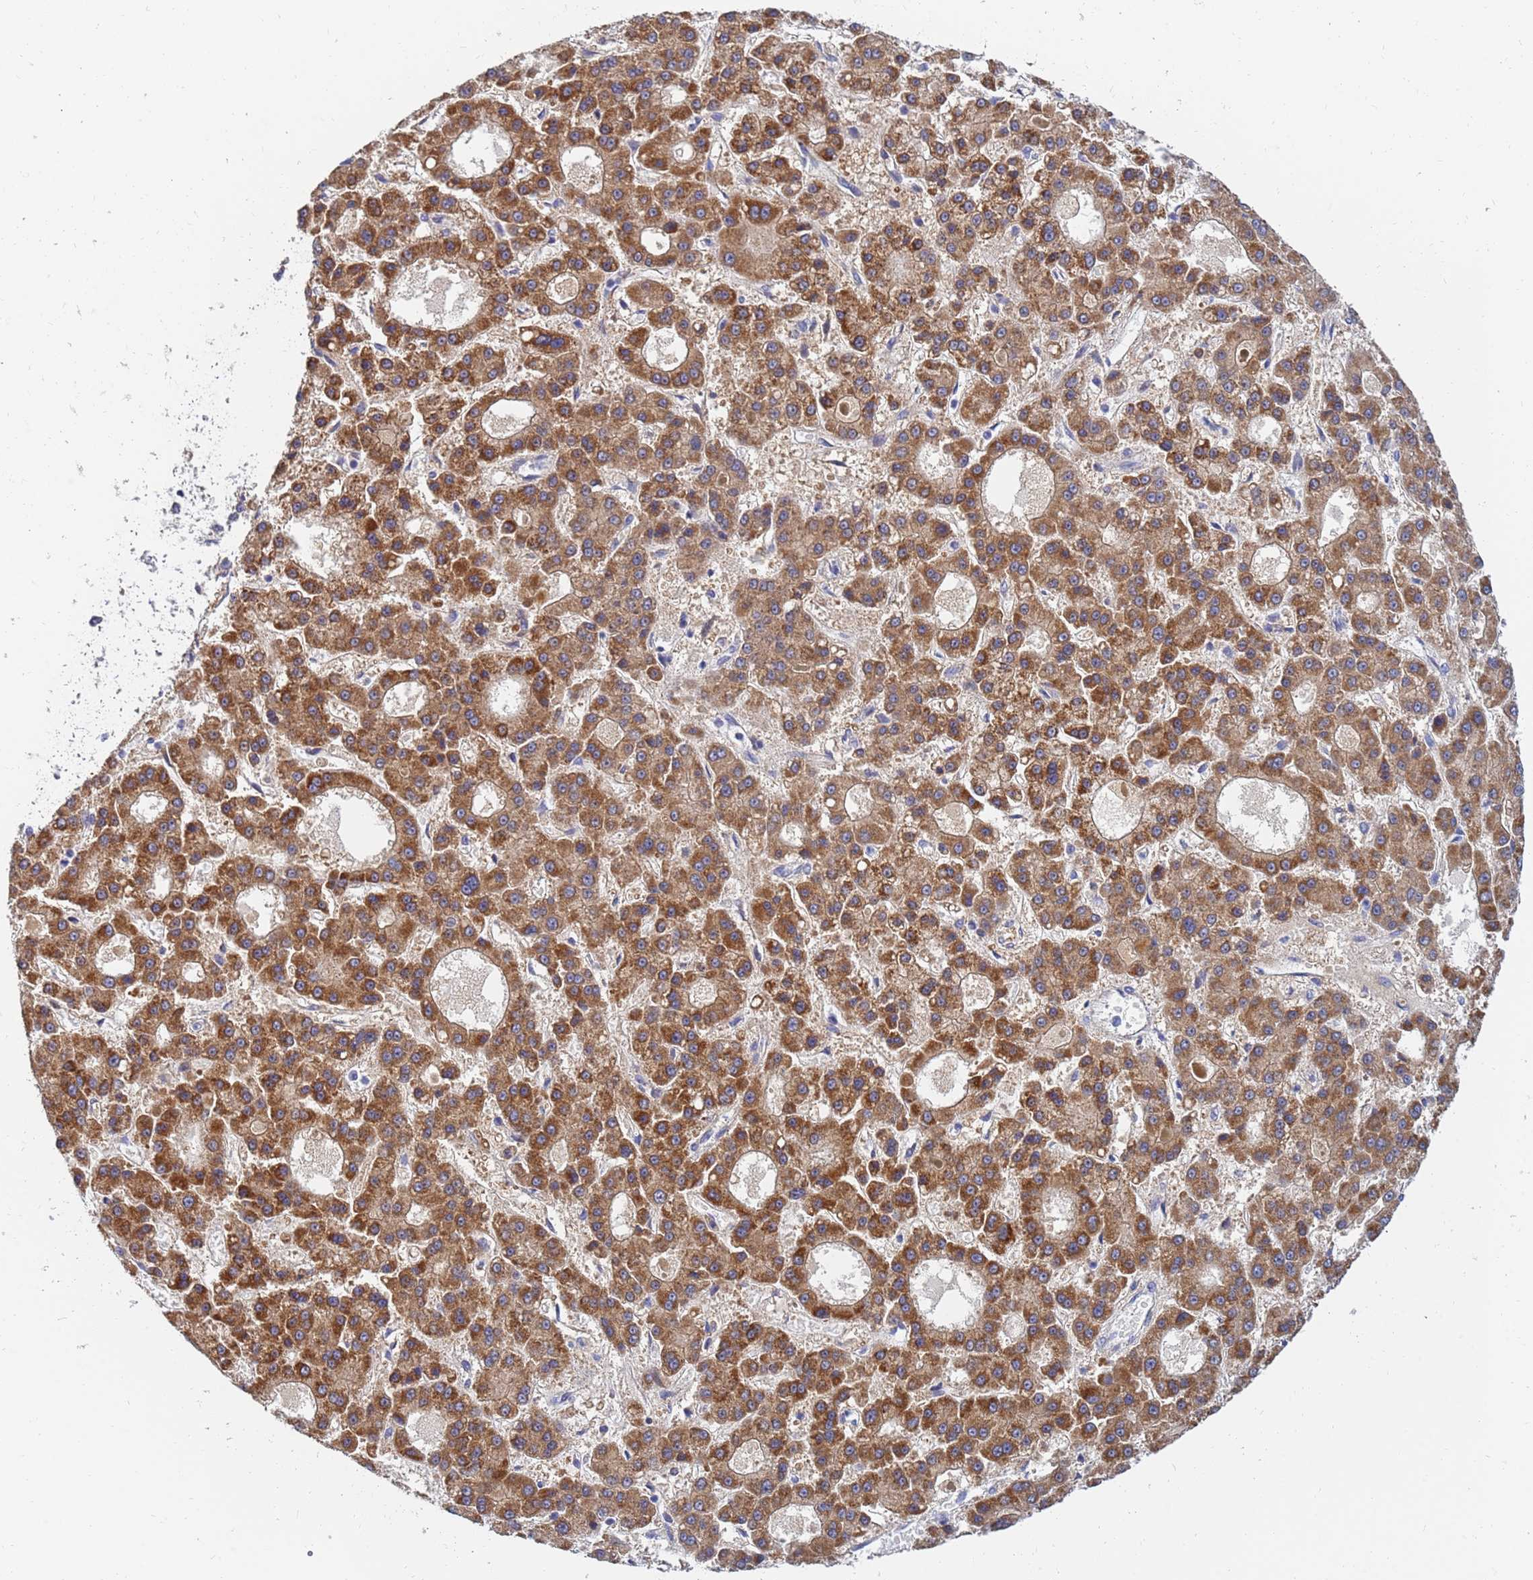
{"staining": {"intensity": "strong", "quantity": ">75%", "location": "cytoplasmic/membranous"}, "tissue": "liver cancer", "cell_type": "Tumor cells", "image_type": "cancer", "snomed": [{"axis": "morphology", "description": "Carcinoma, Hepatocellular, NOS"}, {"axis": "topography", "description": "Liver"}], "caption": "Liver hepatocellular carcinoma stained for a protein (brown) reveals strong cytoplasmic/membranous positive staining in about >75% of tumor cells.", "gene": "SDR39U1", "patient": {"sex": "male", "age": 70}}